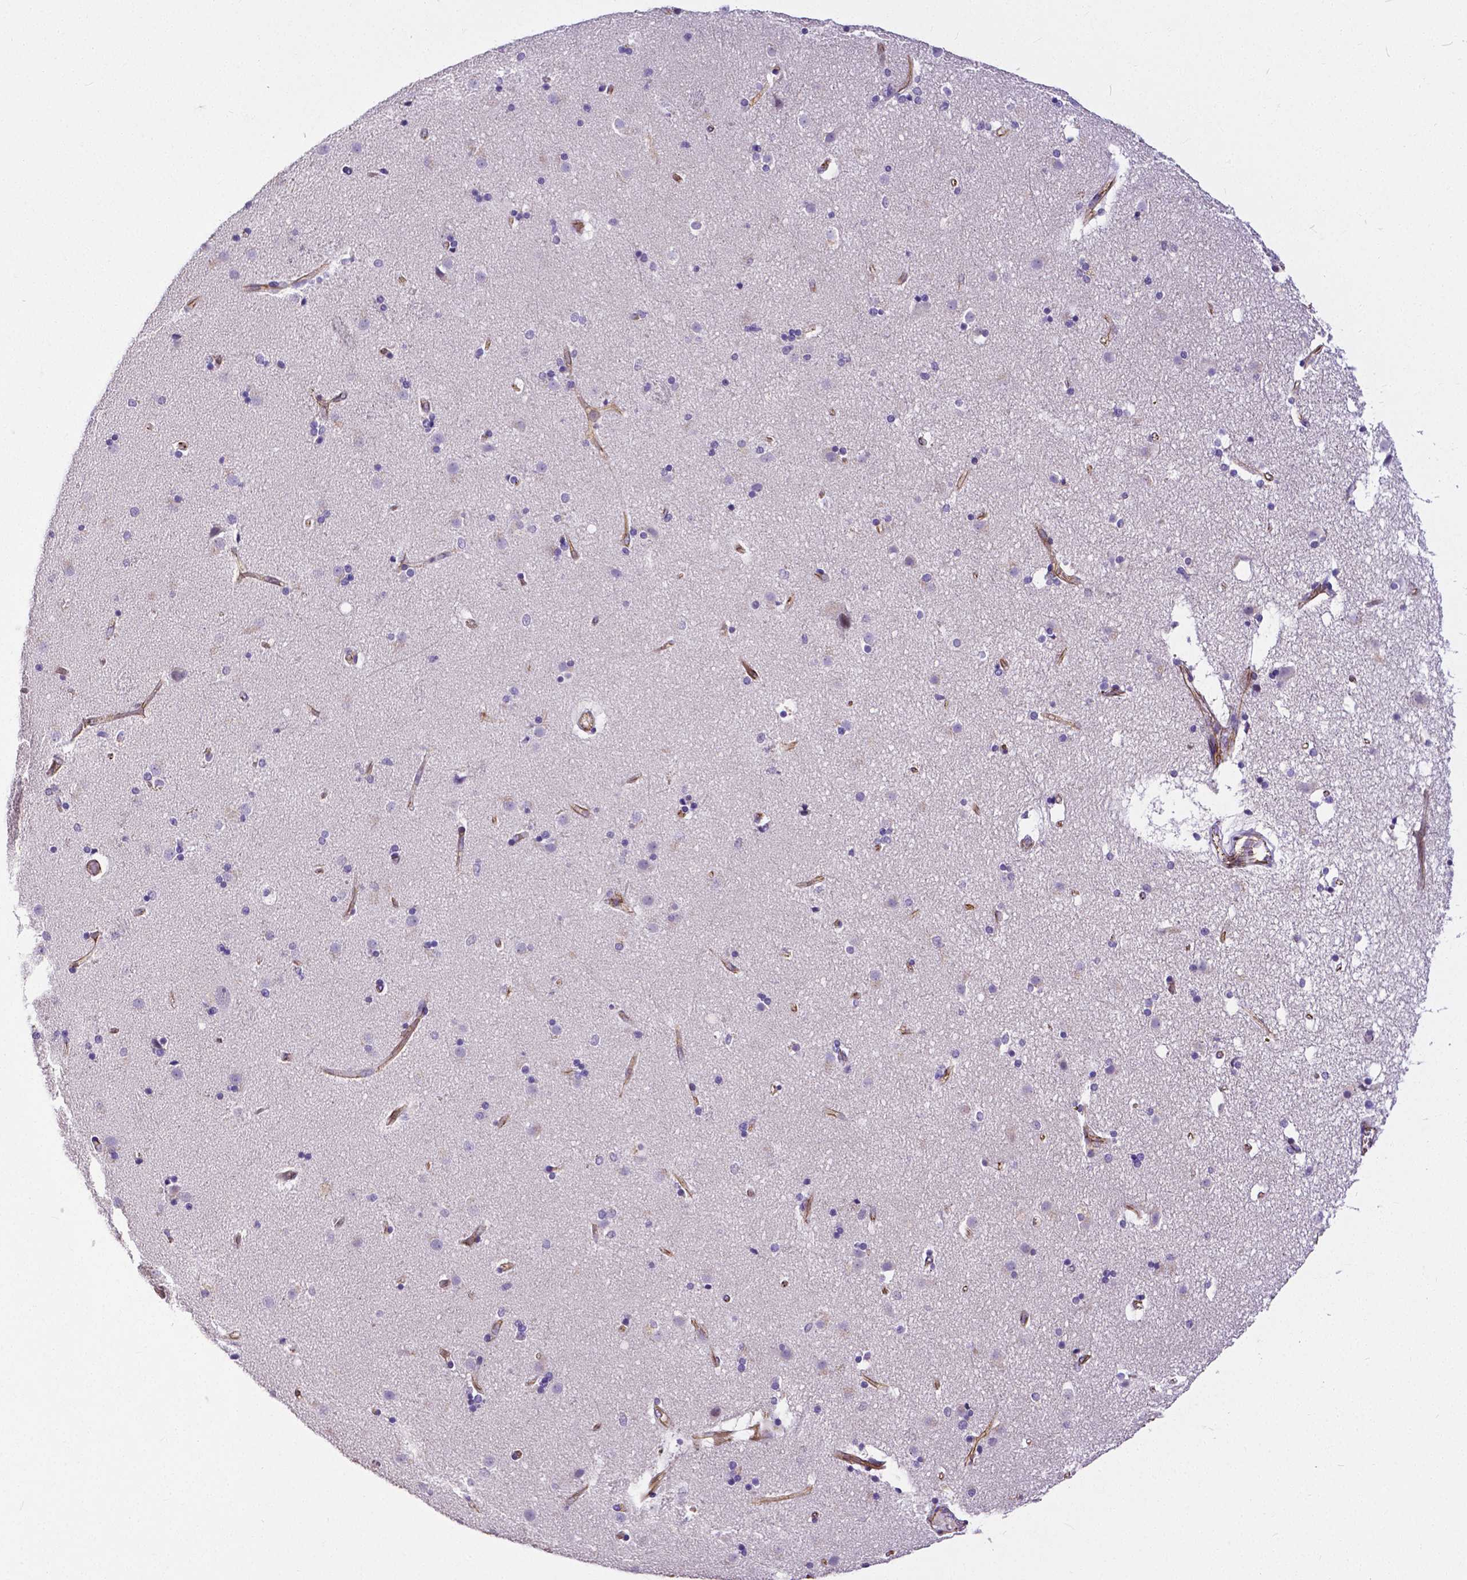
{"staining": {"intensity": "negative", "quantity": "none", "location": "none"}, "tissue": "caudate", "cell_type": "Glial cells", "image_type": "normal", "snomed": [{"axis": "morphology", "description": "Normal tissue, NOS"}, {"axis": "topography", "description": "Lateral ventricle wall"}], "caption": "An immunohistochemistry (IHC) micrograph of normal caudate is shown. There is no staining in glial cells of caudate. (DAB (3,3'-diaminobenzidine) immunohistochemistry with hematoxylin counter stain).", "gene": "OCLN", "patient": {"sex": "female", "age": 71}}